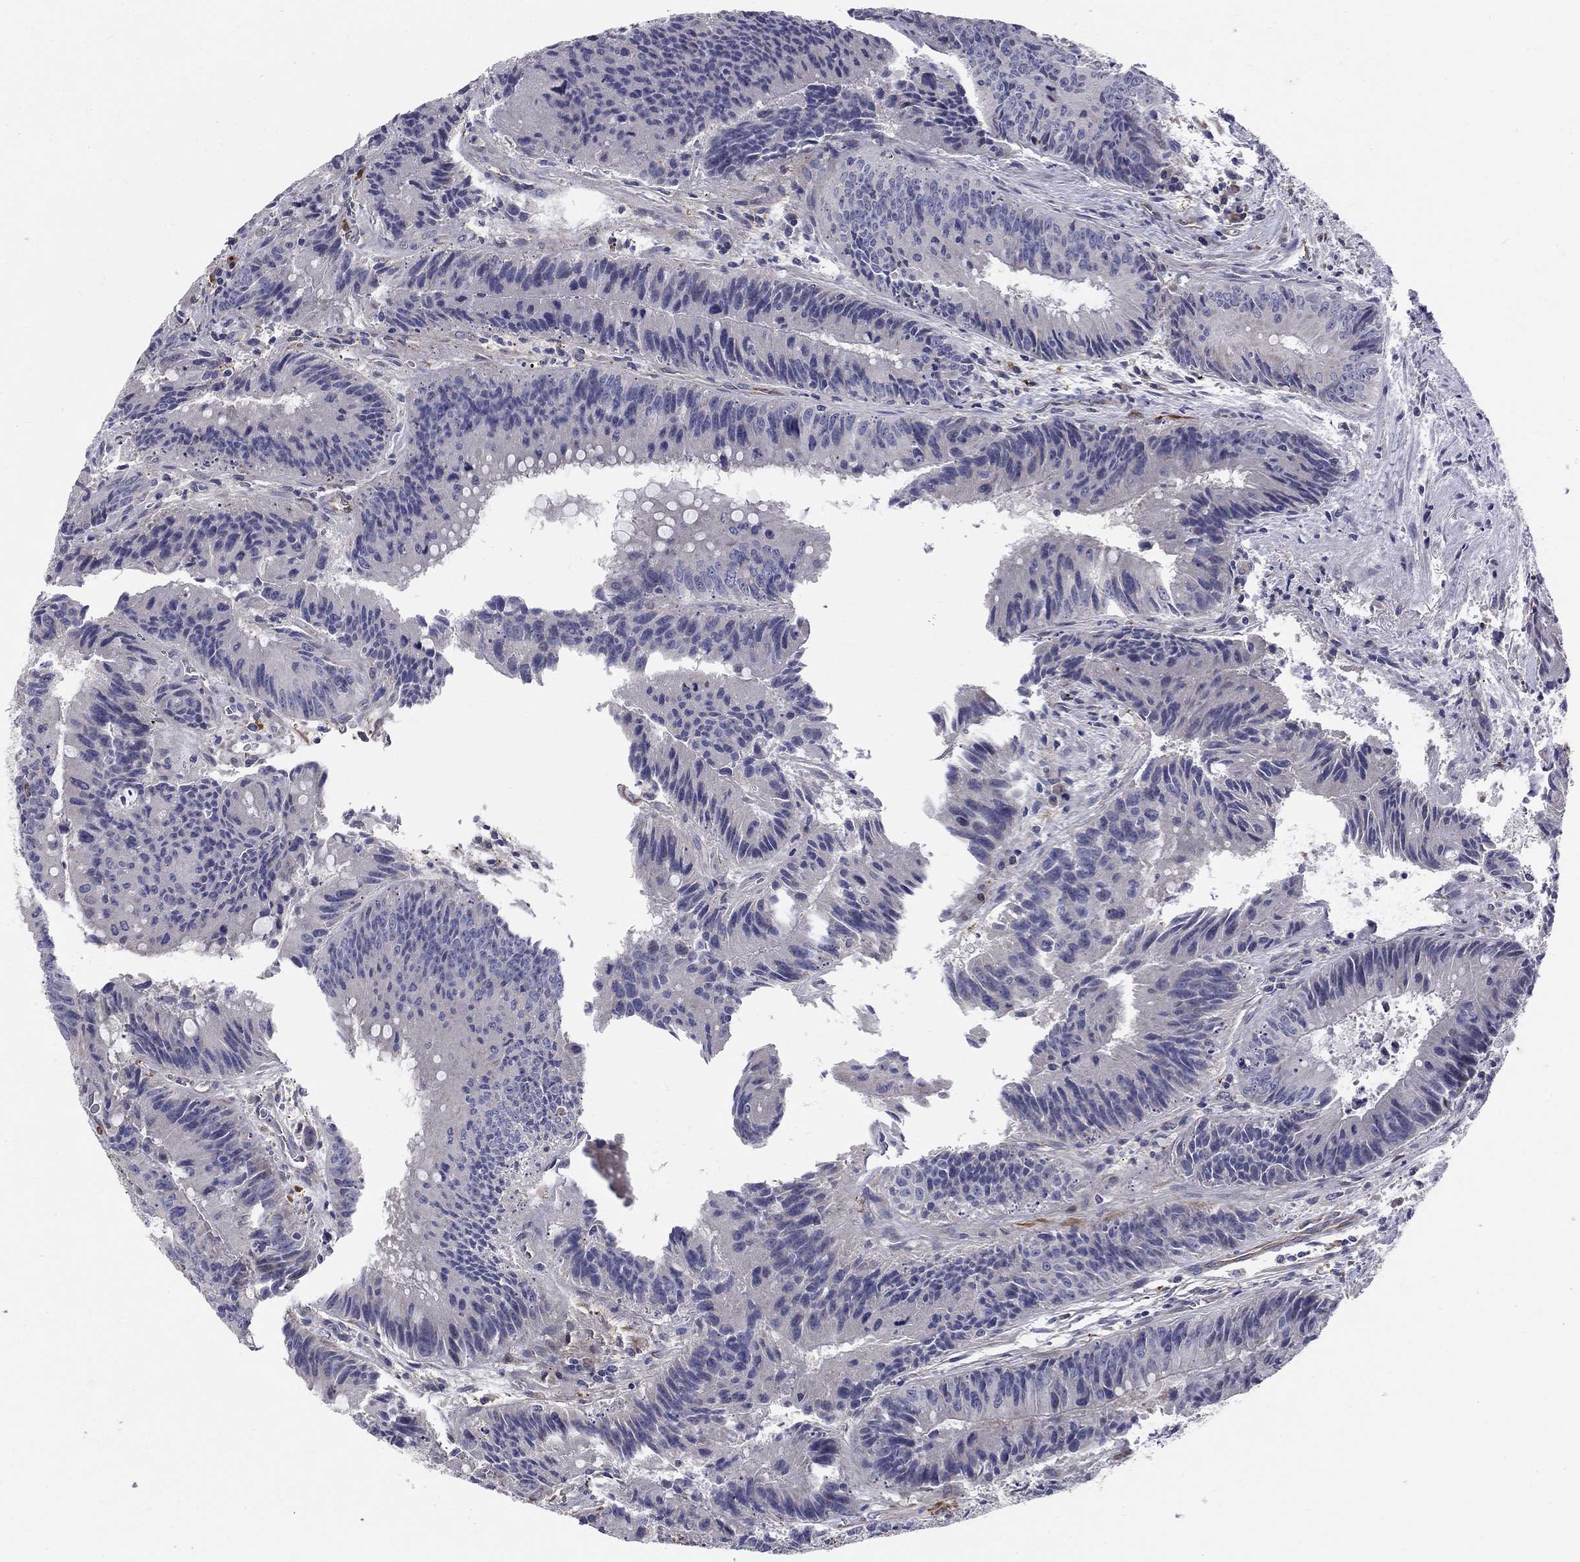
{"staining": {"intensity": "negative", "quantity": "none", "location": "none"}, "tissue": "colorectal cancer", "cell_type": "Tumor cells", "image_type": "cancer", "snomed": [{"axis": "morphology", "description": "Adenocarcinoma, NOS"}, {"axis": "topography", "description": "Rectum"}], "caption": "High magnification brightfield microscopy of adenocarcinoma (colorectal) stained with DAB (brown) and counterstained with hematoxylin (blue): tumor cells show no significant expression.", "gene": "EMP2", "patient": {"sex": "female", "age": 72}}